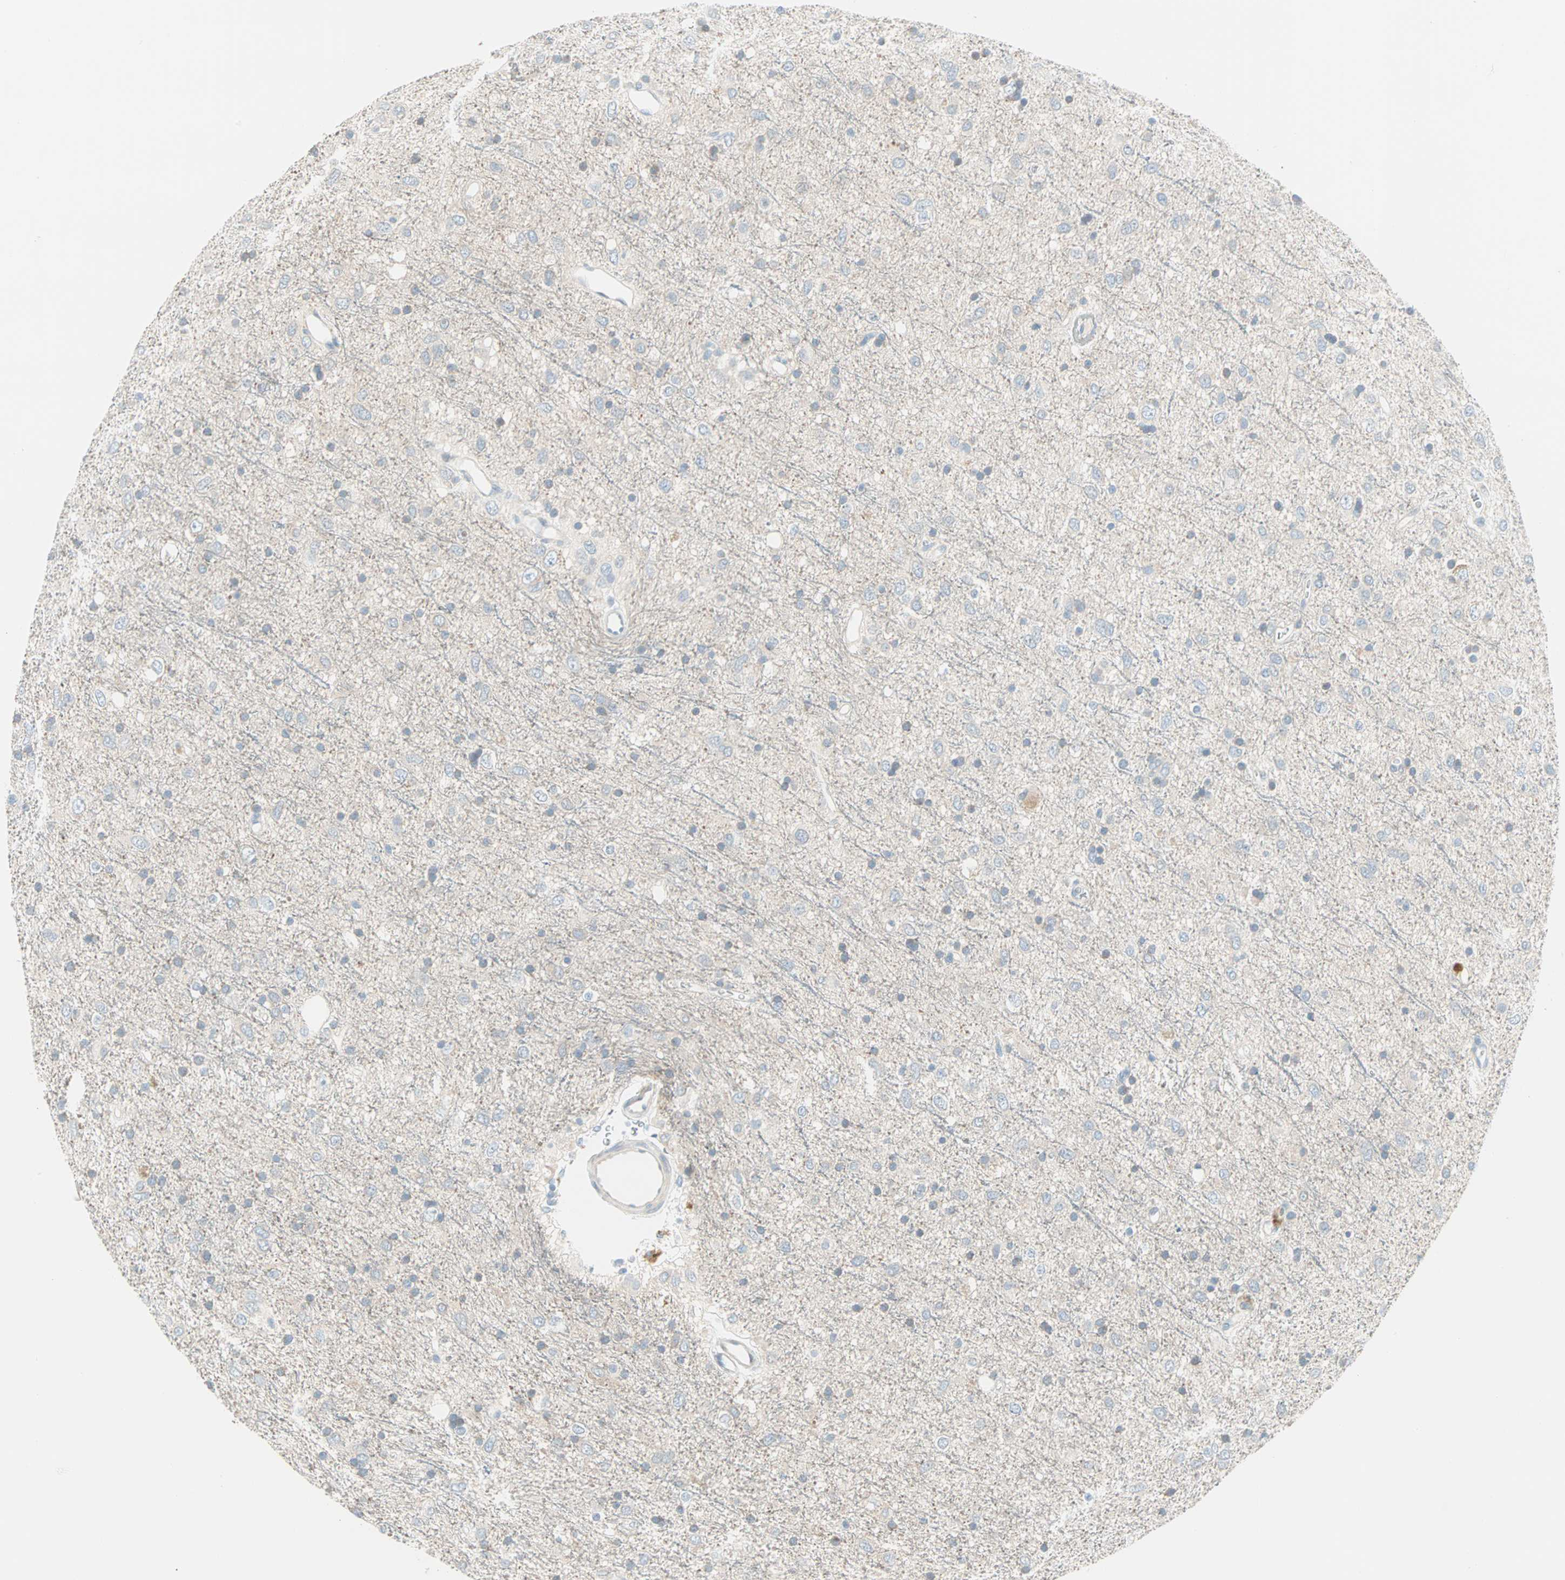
{"staining": {"intensity": "negative", "quantity": "none", "location": "none"}, "tissue": "glioma", "cell_type": "Tumor cells", "image_type": "cancer", "snomed": [{"axis": "morphology", "description": "Glioma, malignant, Low grade"}, {"axis": "topography", "description": "Brain"}], "caption": "A high-resolution photomicrograph shows IHC staining of malignant glioma (low-grade), which displays no significant positivity in tumor cells. (Brightfield microscopy of DAB IHC at high magnification).", "gene": "SULT1C2", "patient": {"sex": "male", "age": 77}}